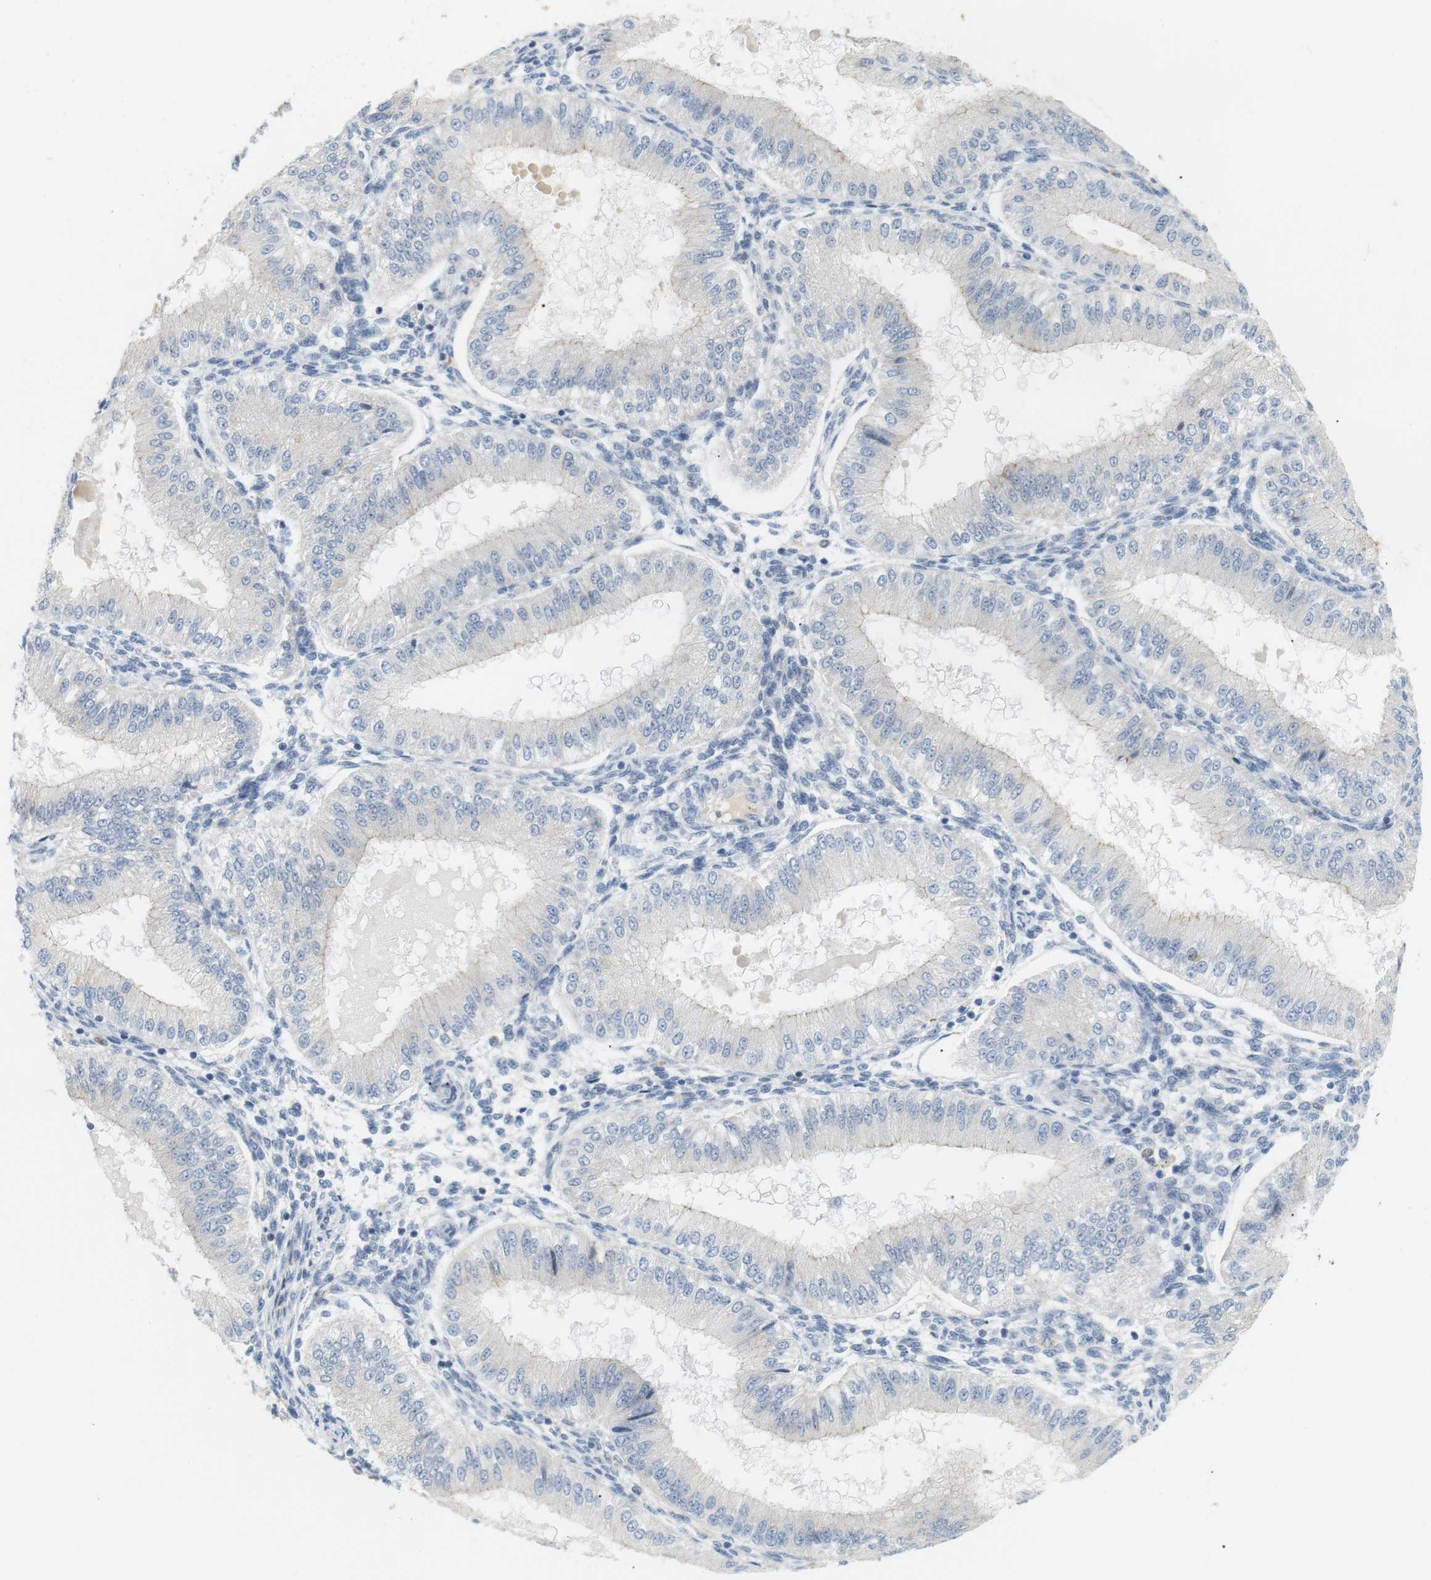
{"staining": {"intensity": "negative", "quantity": "none", "location": "none"}, "tissue": "endometrium", "cell_type": "Cells in endometrial stroma", "image_type": "normal", "snomed": [{"axis": "morphology", "description": "Normal tissue, NOS"}, {"axis": "topography", "description": "Endometrium"}], "caption": "DAB immunohistochemical staining of unremarkable endometrium exhibits no significant expression in cells in endometrial stroma. Nuclei are stained in blue.", "gene": "CD300E", "patient": {"sex": "female", "age": 39}}